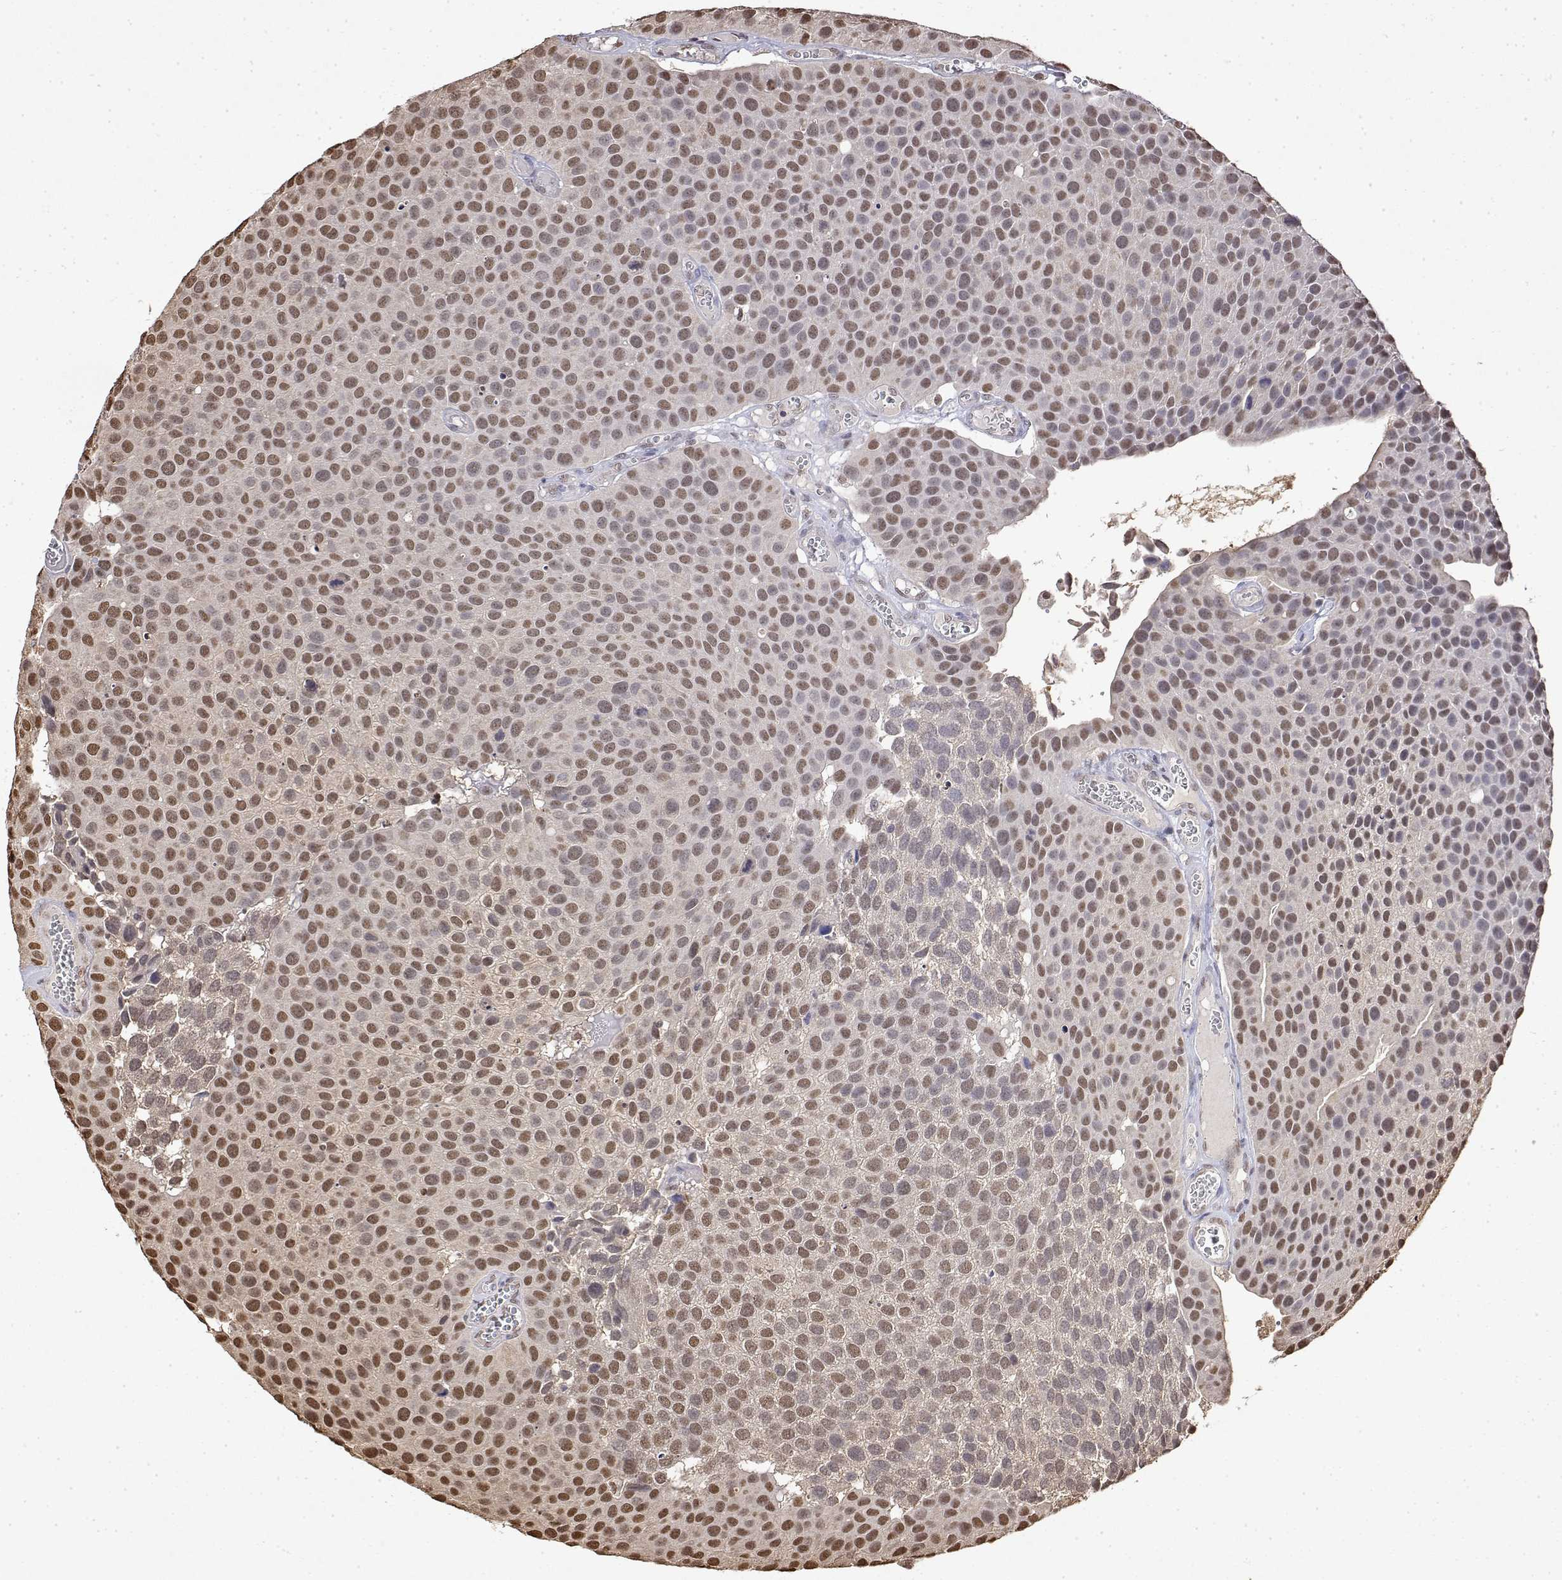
{"staining": {"intensity": "moderate", "quantity": ">75%", "location": "nuclear"}, "tissue": "urothelial cancer", "cell_type": "Tumor cells", "image_type": "cancer", "snomed": [{"axis": "morphology", "description": "Urothelial carcinoma, Low grade"}, {"axis": "topography", "description": "Urinary bladder"}], "caption": "Immunohistochemical staining of urothelial cancer shows medium levels of moderate nuclear protein expression in approximately >75% of tumor cells.", "gene": "TPI1", "patient": {"sex": "female", "age": 69}}